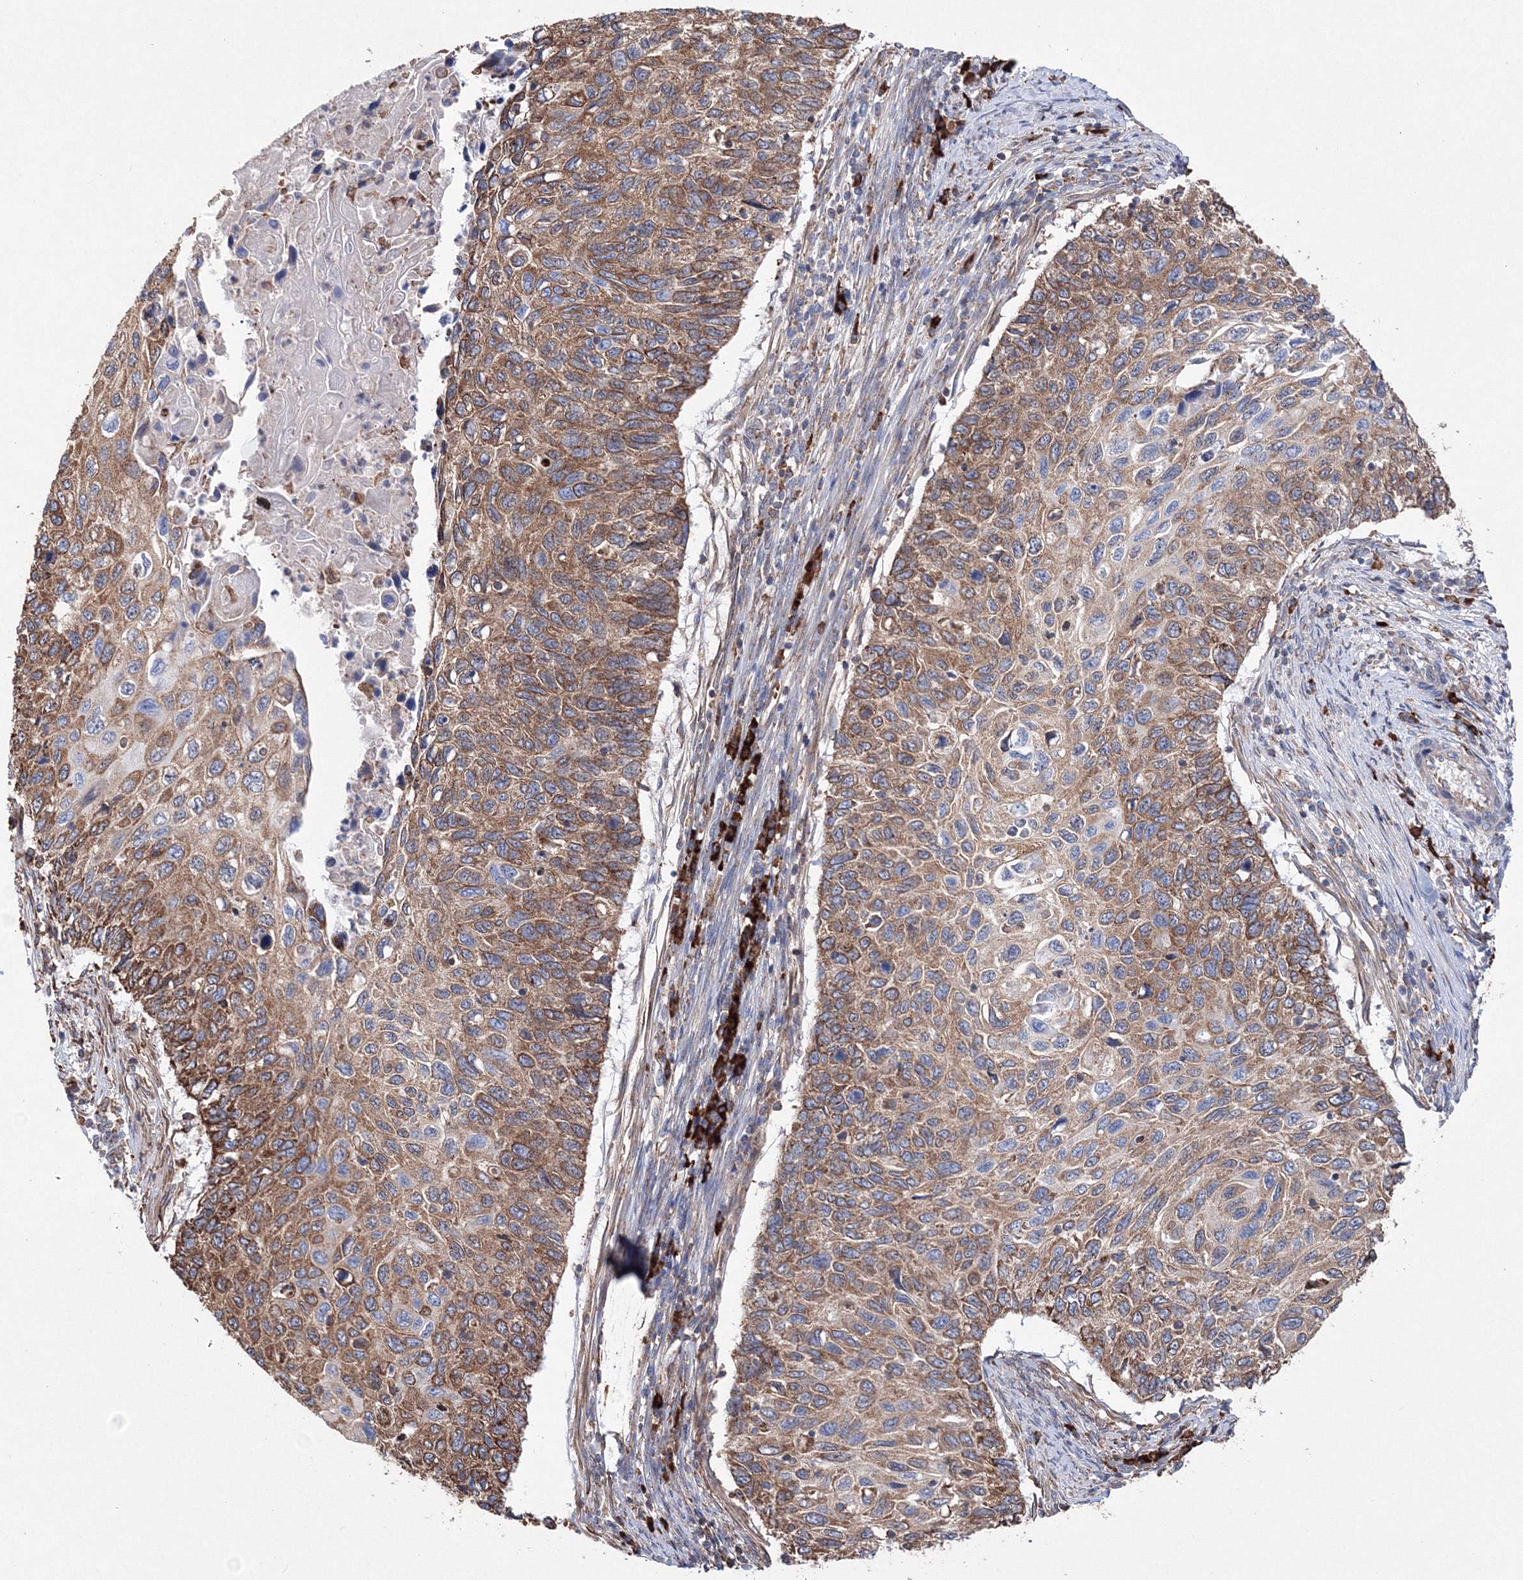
{"staining": {"intensity": "moderate", "quantity": ">75%", "location": "cytoplasmic/membranous"}, "tissue": "cervical cancer", "cell_type": "Tumor cells", "image_type": "cancer", "snomed": [{"axis": "morphology", "description": "Squamous cell carcinoma, NOS"}, {"axis": "topography", "description": "Cervix"}], "caption": "This is an image of IHC staining of squamous cell carcinoma (cervical), which shows moderate expression in the cytoplasmic/membranous of tumor cells.", "gene": "VPS8", "patient": {"sex": "female", "age": 70}}